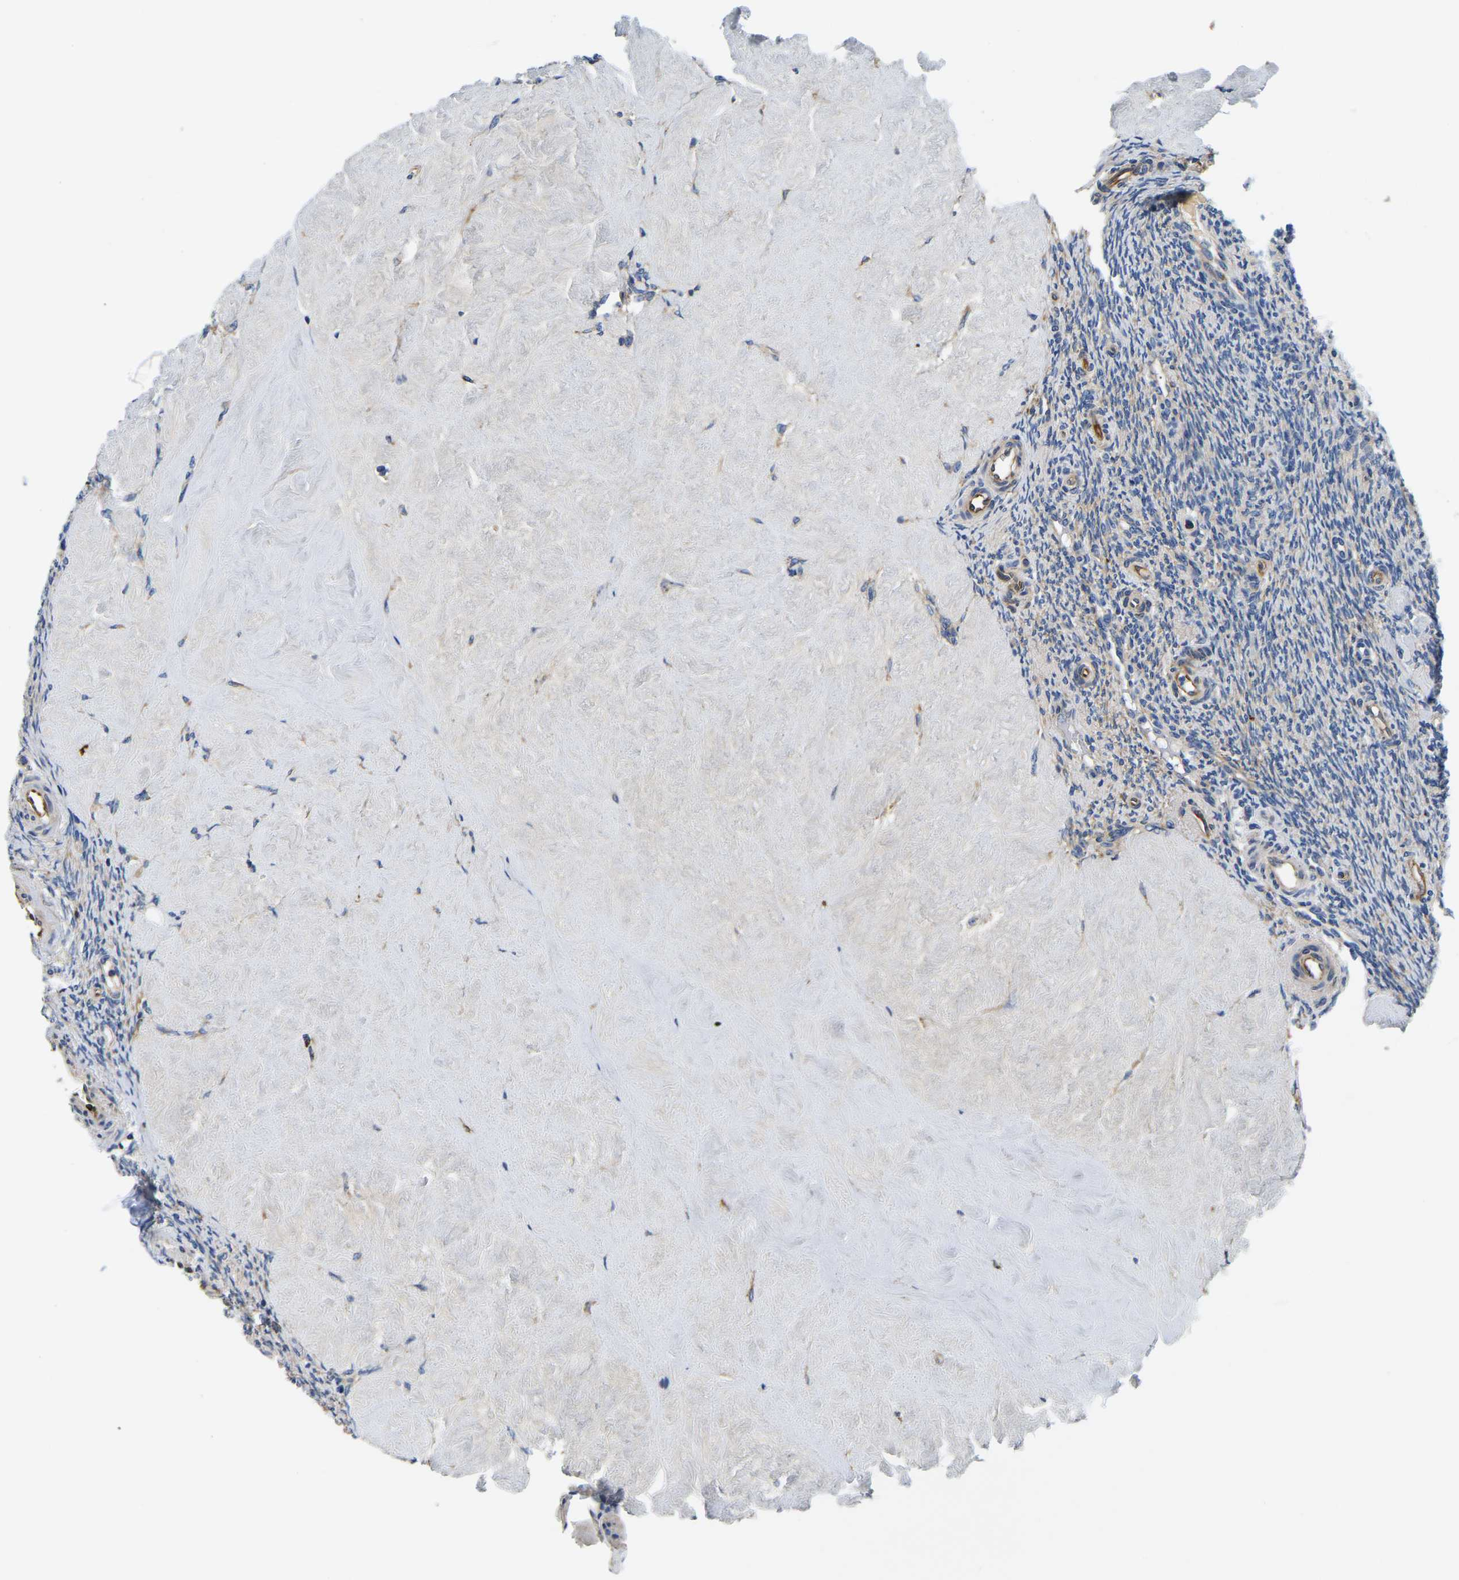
{"staining": {"intensity": "weak", "quantity": "<25%", "location": "cytoplasmic/membranous"}, "tissue": "ovary", "cell_type": "Ovarian stroma cells", "image_type": "normal", "snomed": [{"axis": "morphology", "description": "Normal tissue, NOS"}, {"axis": "topography", "description": "Ovary"}], "caption": "Immunohistochemistry (IHC) of benign human ovary shows no staining in ovarian stroma cells. The staining was performed using DAB to visualize the protein expression in brown, while the nuclei were stained in blue with hematoxylin (Magnification: 20x).", "gene": "DUSP8", "patient": {"sex": "female", "age": 41}}